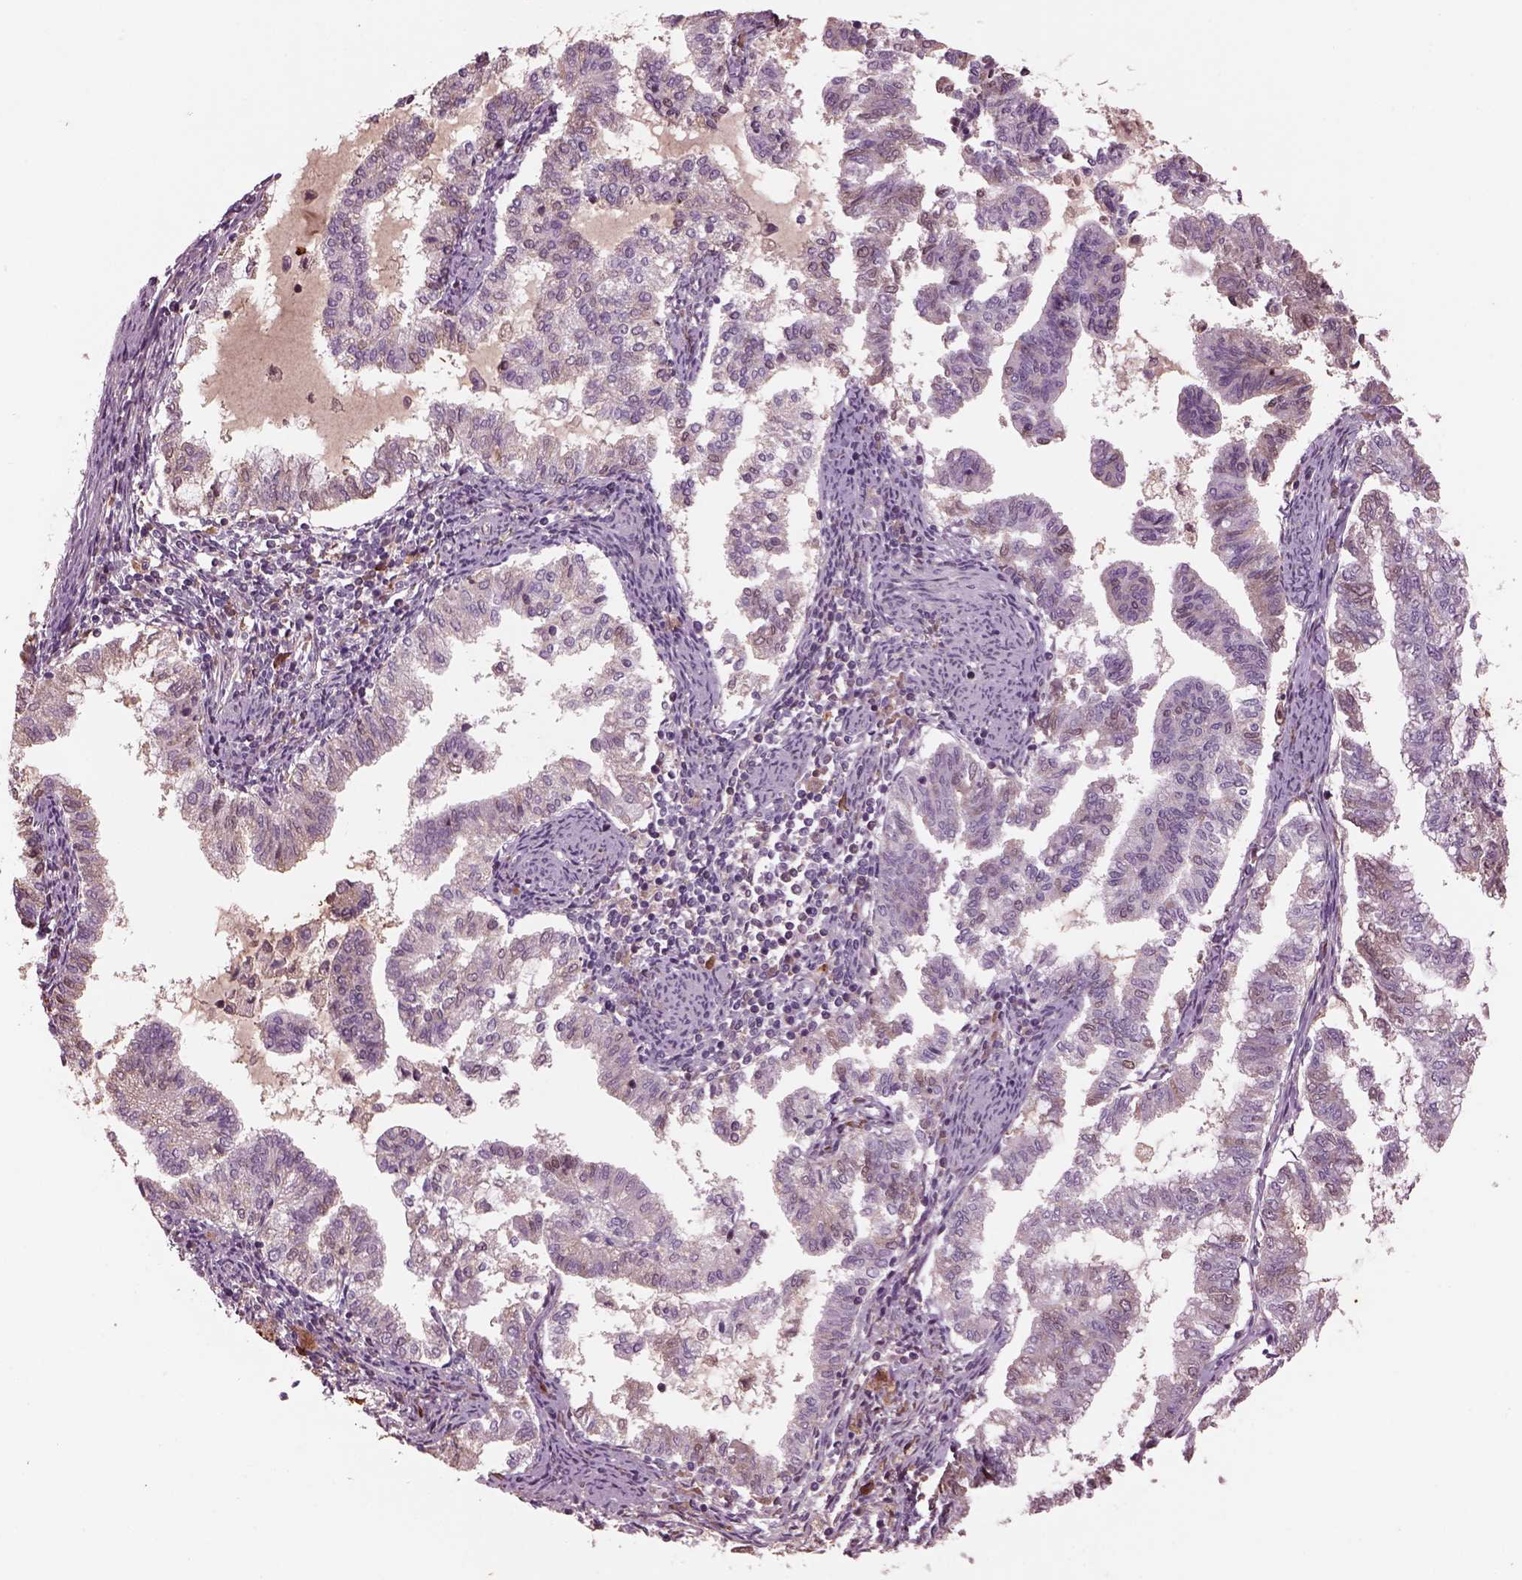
{"staining": {"intensity": "negative", "quantity": "none", "location": "none"}, "tissue": "endometrial cancer", "cell_type": "Tumor cells", "image_type": "cancer", "snomed": [{"axis": "morphology", "description": "Adenocarcinoma, NOS"}, {"axis": "topography", "description": "Endometrium"}], "caption": "This is a image of immunohistochemistry staining of endometrial cancer (adenocarcinoma), which shows no positivity in tumor cells.", "gene": "PTX4", "patient": {"sex": "female", "age": 79}}